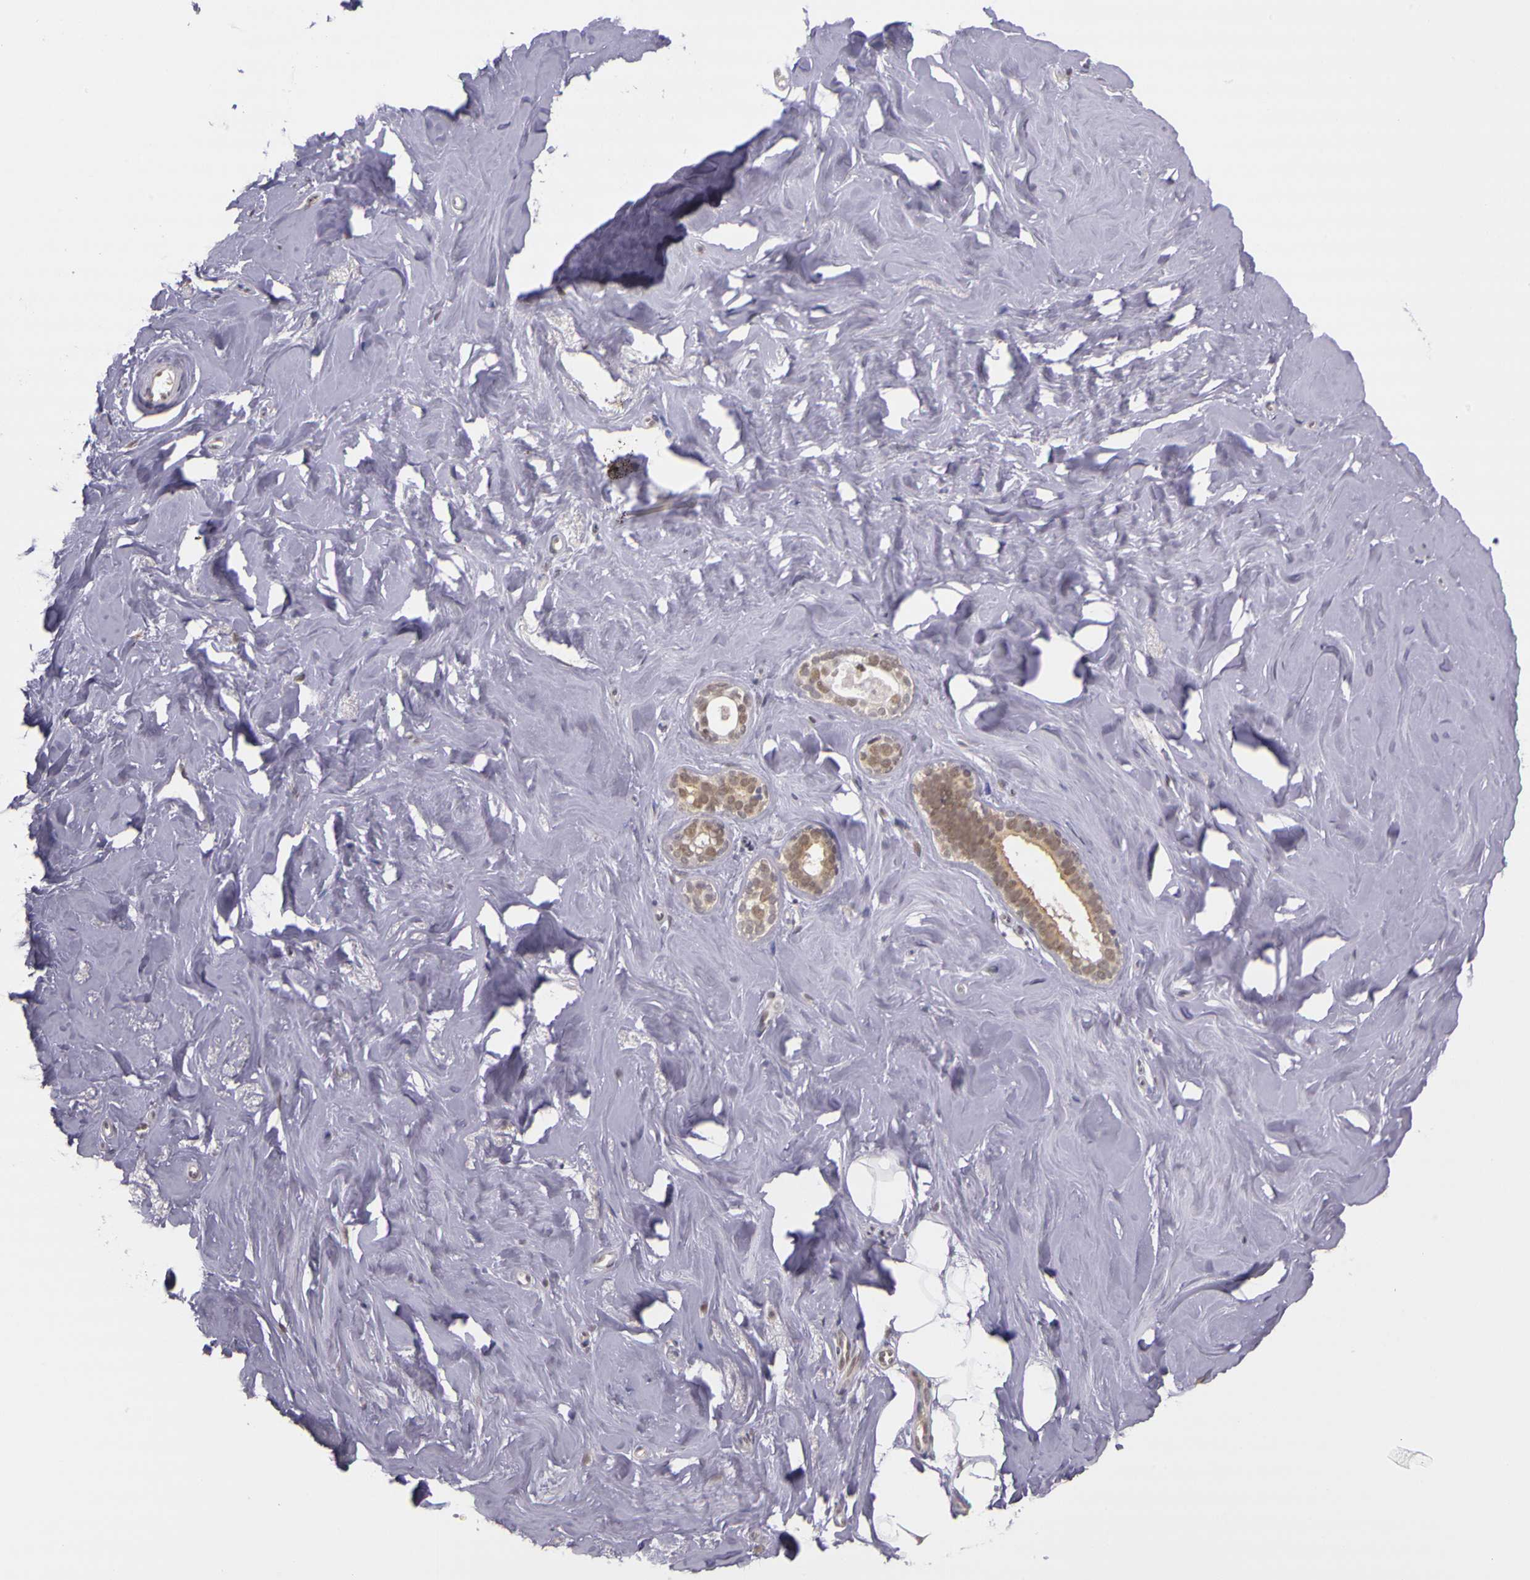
{"staining": {"intensity": "negative", "quantity": "none", "location": "none"}, "tissue": "breast", "cell_type": "Adipocytes", "image_type": "normal", "snomed": [{"axis": "morphology", "description": "Normal tissue, NOS"}, {"axis": "topography", "description": "Breast"}], "caption": "High magnification brightfield microscopy of normal breast stained with DAB (3,3'-diaminobenzidine) (brown) and counterstained with hematoxylin (blue): adipocytes show no significant positivity.", "gene": "WDR13", "patient": {"sex": "female", "age": 54}}